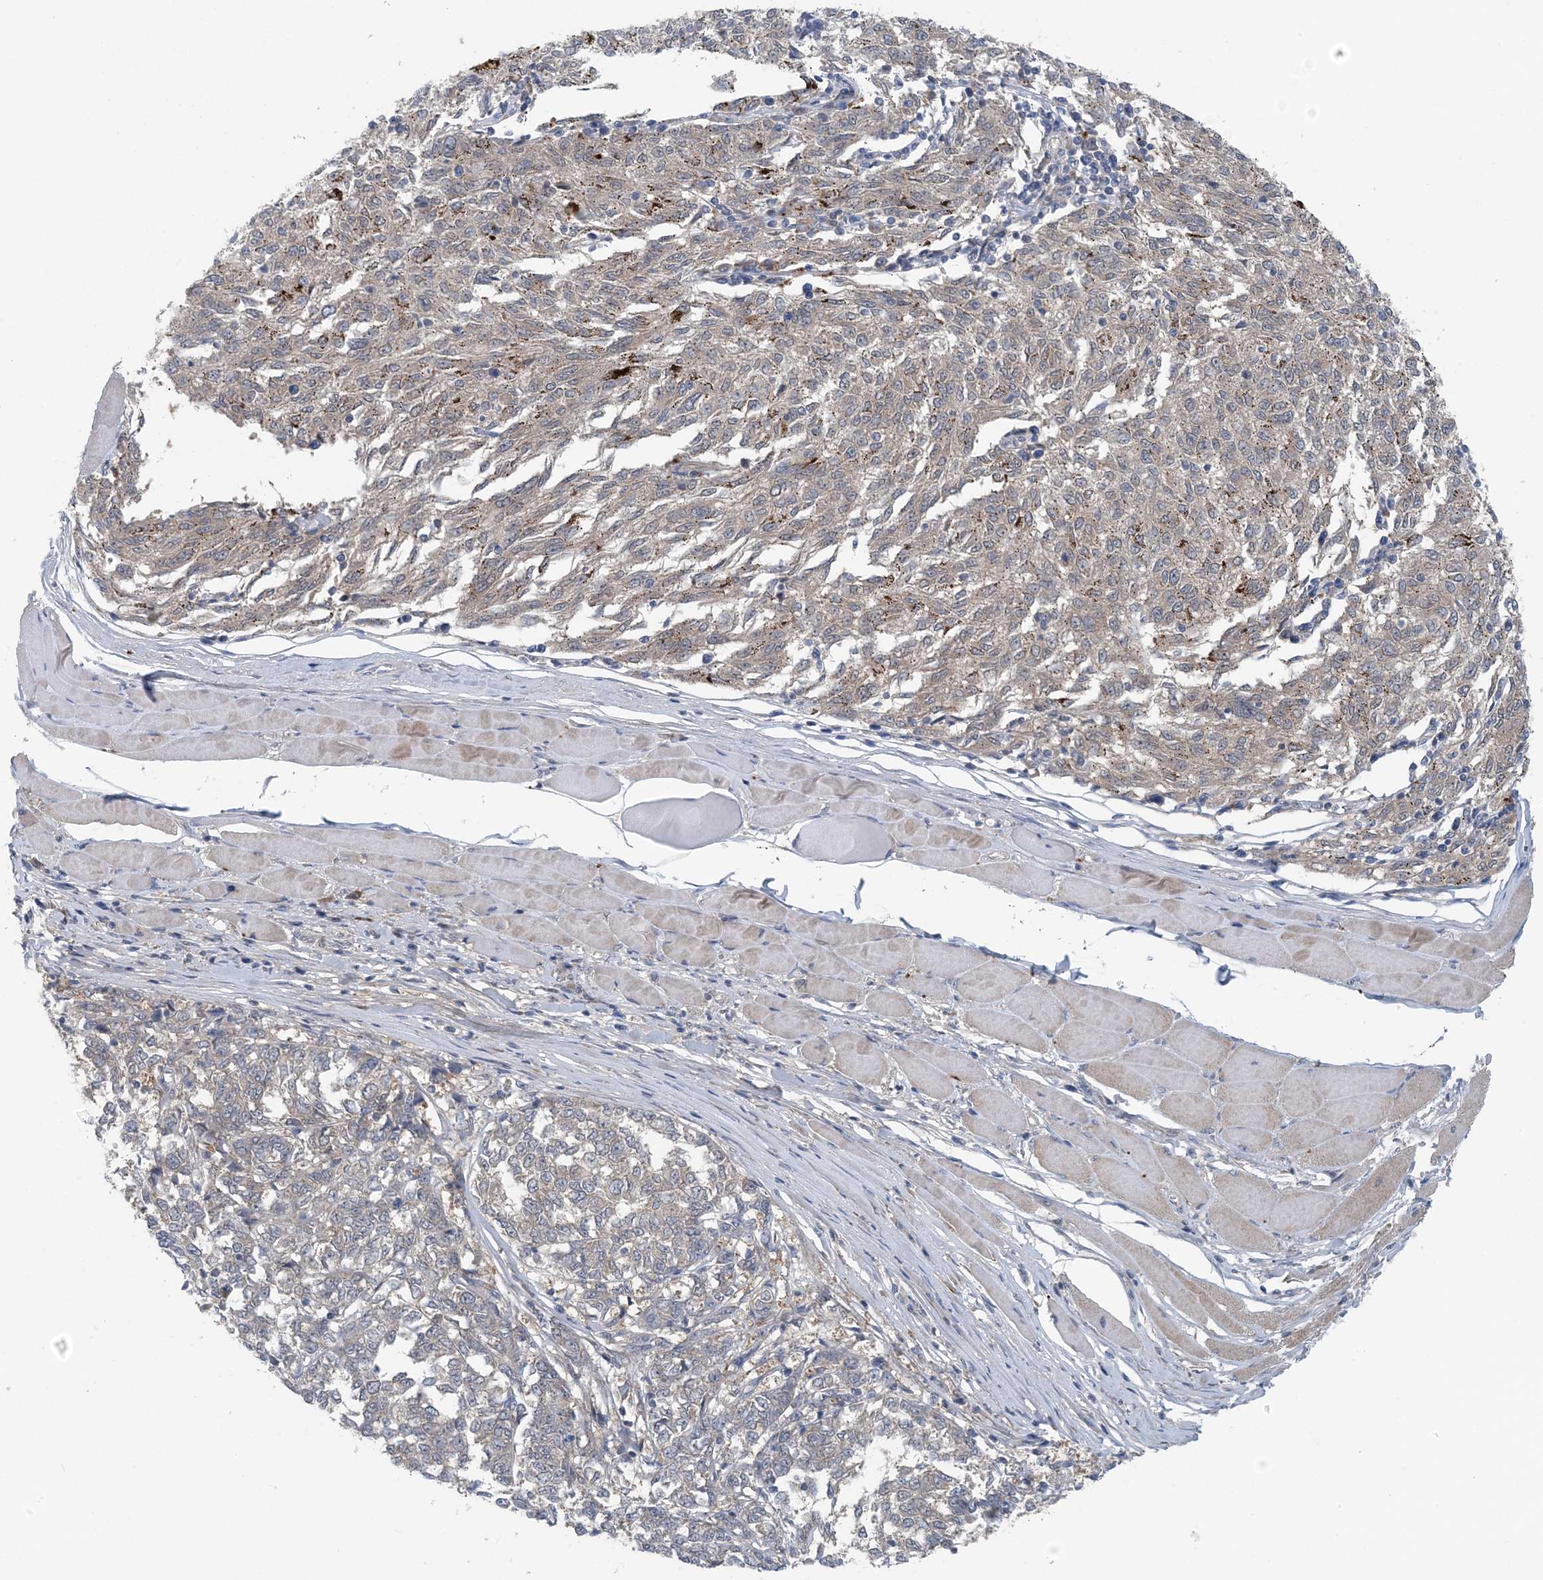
{"staining": {"intensity": "weak", "quantity": "25%-75%", "location": "cytoplasmic/membranous"}, "tissue": "melanoma", "cell_type": "Tumor cells", "image_type": "cancer", "snomed": [{"axis": "morphology", "description": "Malignant melanoma, NOS"}, {"axis": "topography", "description": "Skin"}], "caption": "Malignant melanoma was stained to show a protein in brown. There is low levels of weak cytoplasmic/membranous expression in about 25%-75% of tumor cells. (Brightfield microscopy of DAB IHC at high magnification).", "gene": "HIKESHI", "patient": {"sex": "female", "age": 72}}